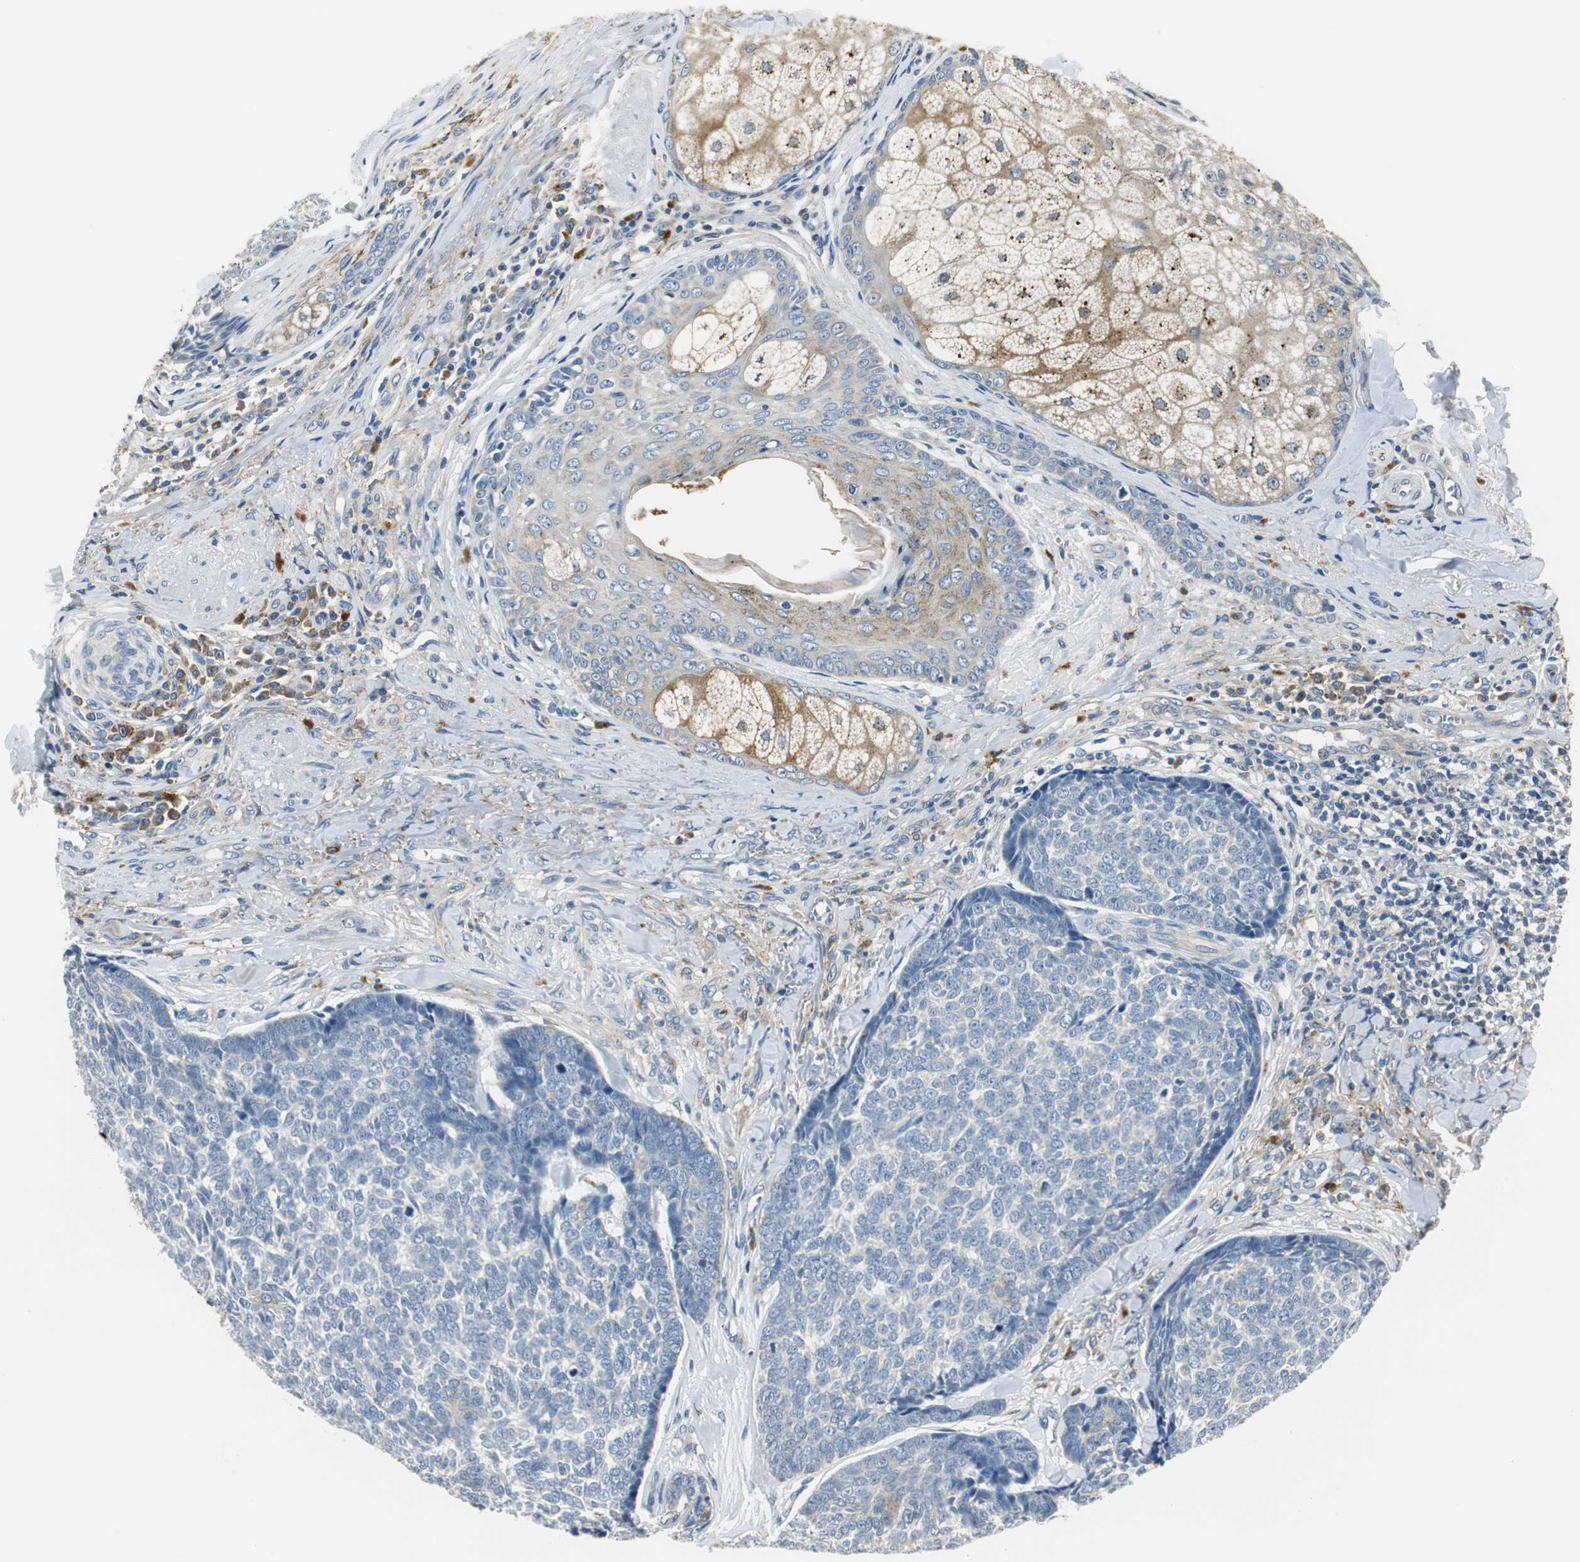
{"staining": {"intensity": "negative", "quantity": "none", "location": "none"}, "tissue": "skin cancer", "cell_type": "Tumor cells", "image_type": "cancer", "snomed": [{"axis": "morphology", "description": "Basal cell carcinoma"}, {"axis": "topography", "description": "Skin"}], "caption": "High magnification brightfield microscopy of basal cell carcinoma (skin) stained with DAB (brown) and counterstained with hematoxylin (blue): tumor cells show no significant positivity.", "gene": "NIT1", "patient": {"sex": "male", "age": 84}}